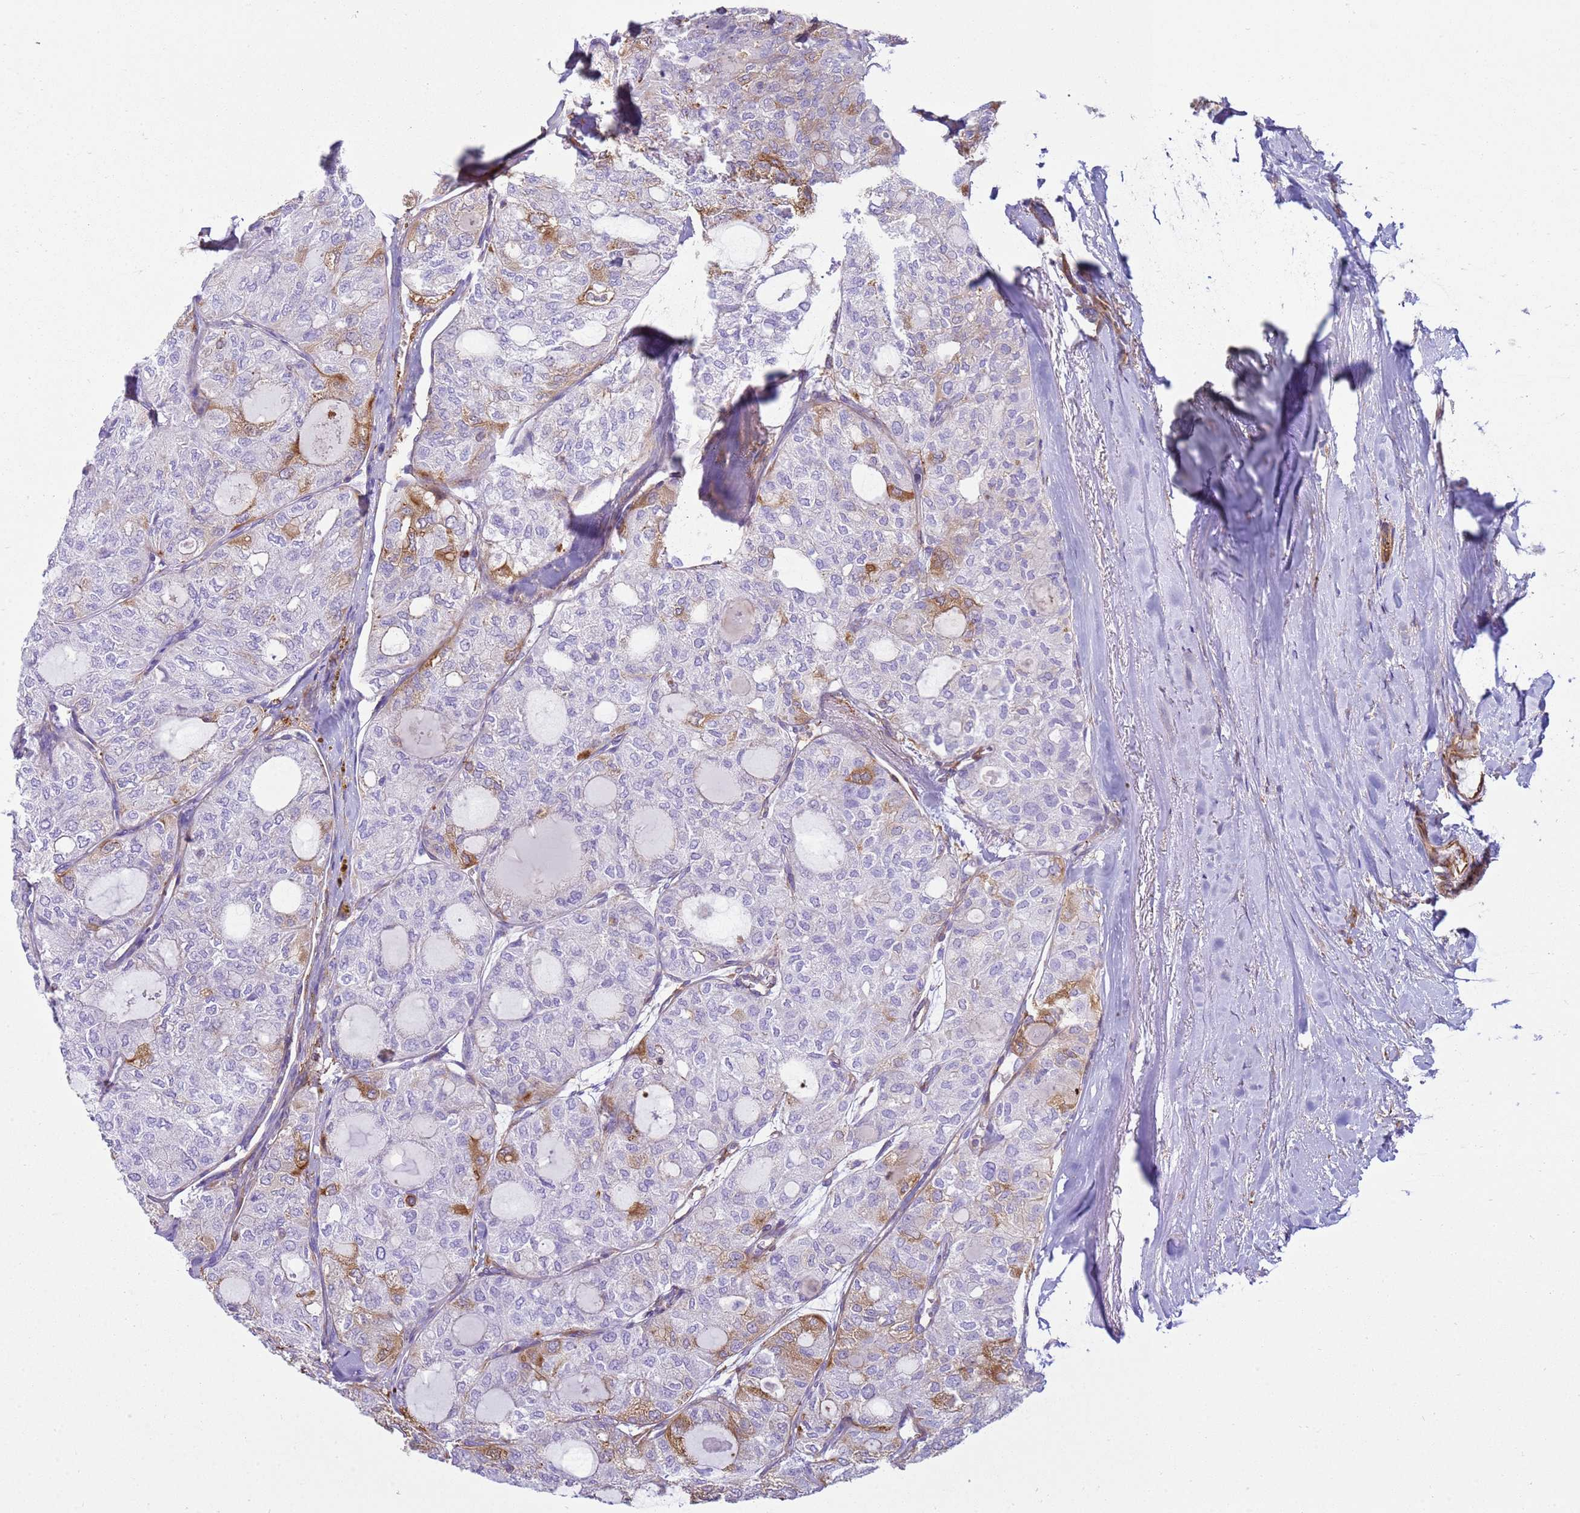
{"staining": {"intensity": "negative", "quantity": "none", "location": "none"}, "tissue": "thyroid cancer", "cell_type": "Tumor cells", "image_type": "cancer", "snomed": [{"axis": "morphology", "description": "Follicular adenoma carcinoma, NOS"}, {"axis": "topography", "description": "Thyroid gland"}], "caption": "Immunohistochemical staining of human thyroid cancer (follicular adenoma carcinoma) reveals no significant expression in tumor cells. (DAB immunohistochemistry, high magnification).", "gene": "SNX21", "patient": {"sex": "male", "age": 75}}